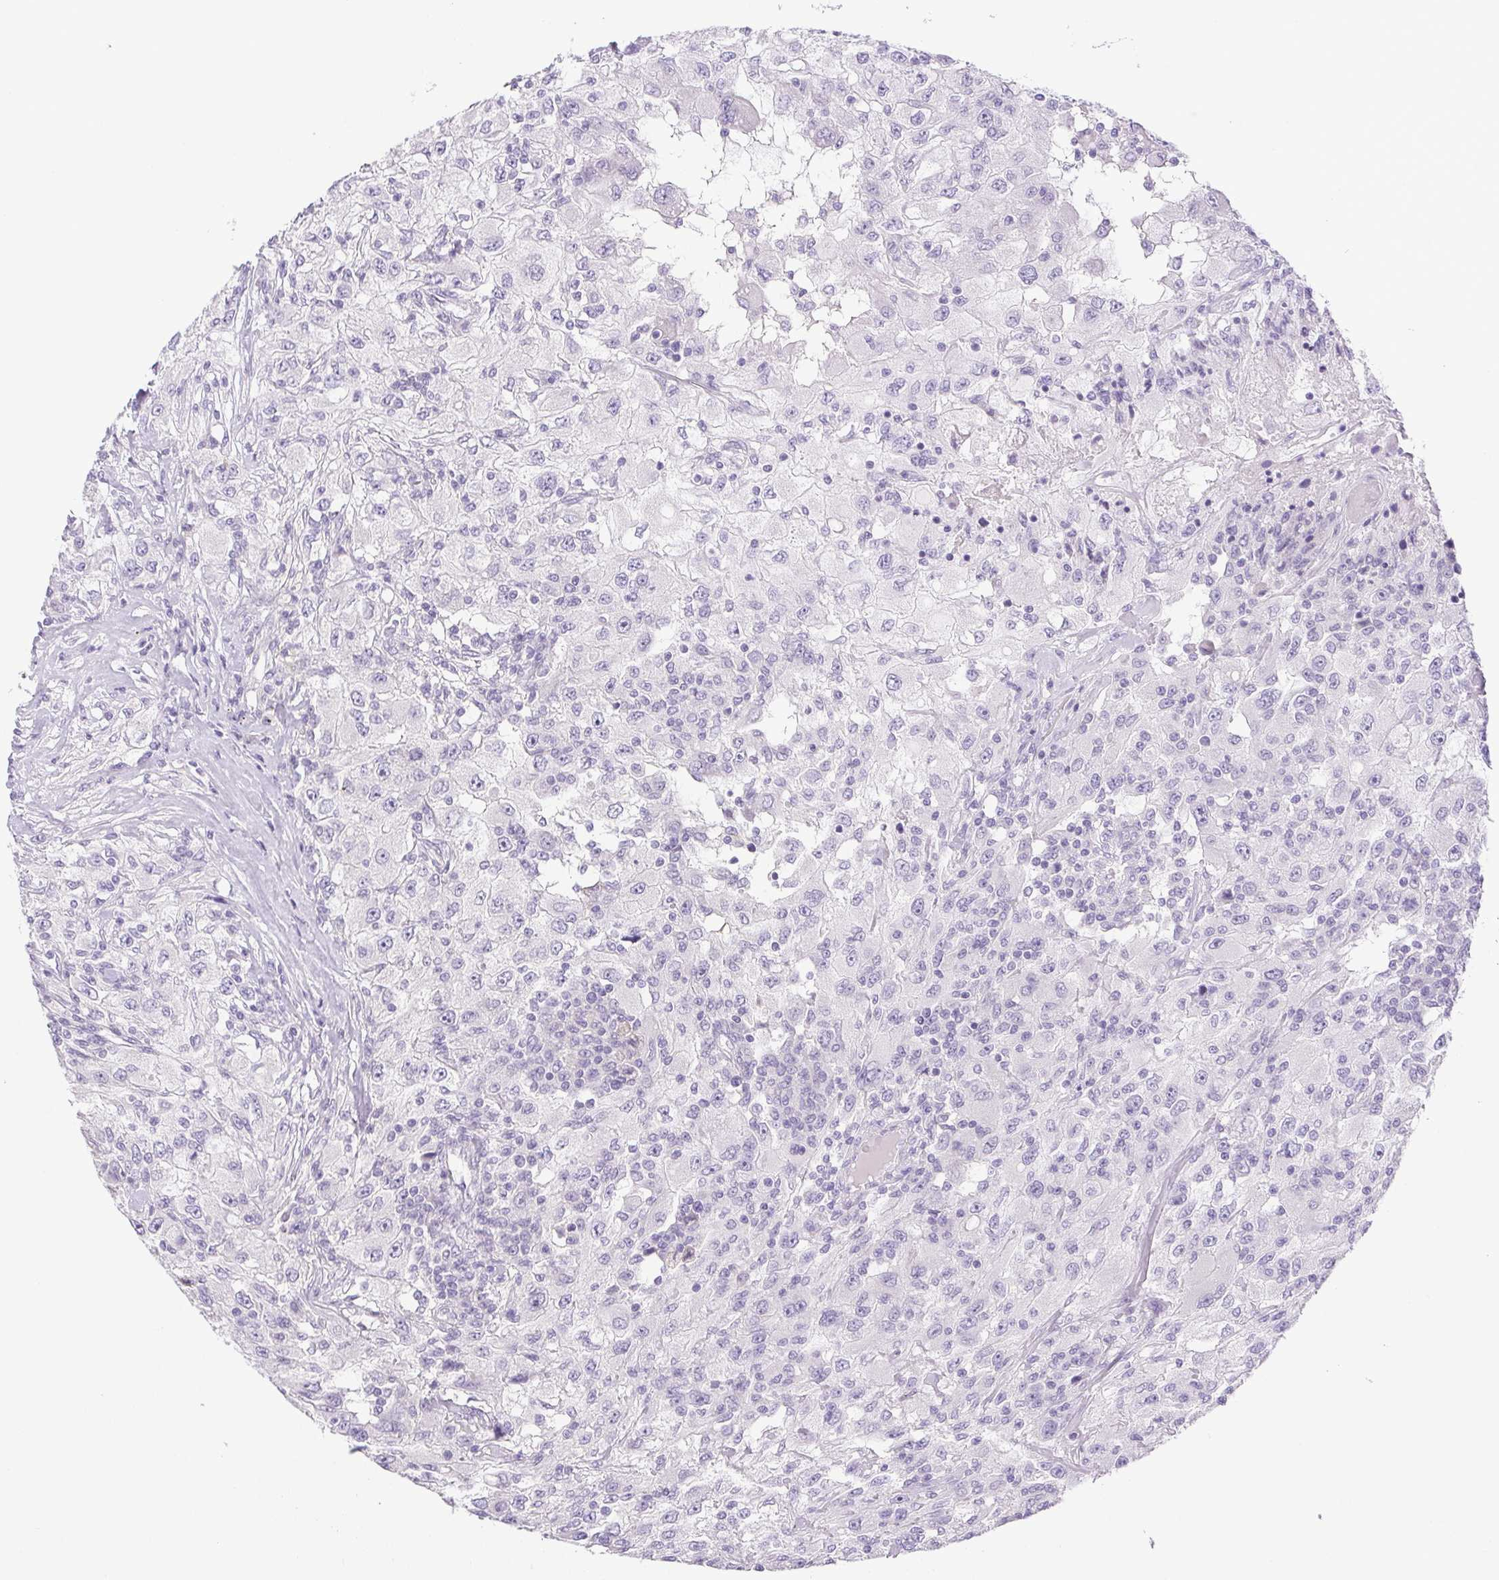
{"staining": {"intensity": "negative", "quantity": "none", "location": "none"}, "tissue": "renal cancer", "cell_type": "Tumor cells", "image_type": "cancer", "snomed": [{"axis": "morphology", "description": "Adenocarcinoma, NOS"}, {"axis": "topography", "description": "Kidney"}], "caption": "Tumor cells are negative for brown protein staining in adenocarcinoma (renal).", "gene": "PAPPA2", "patient": {"sex": "female", "age": 67}}